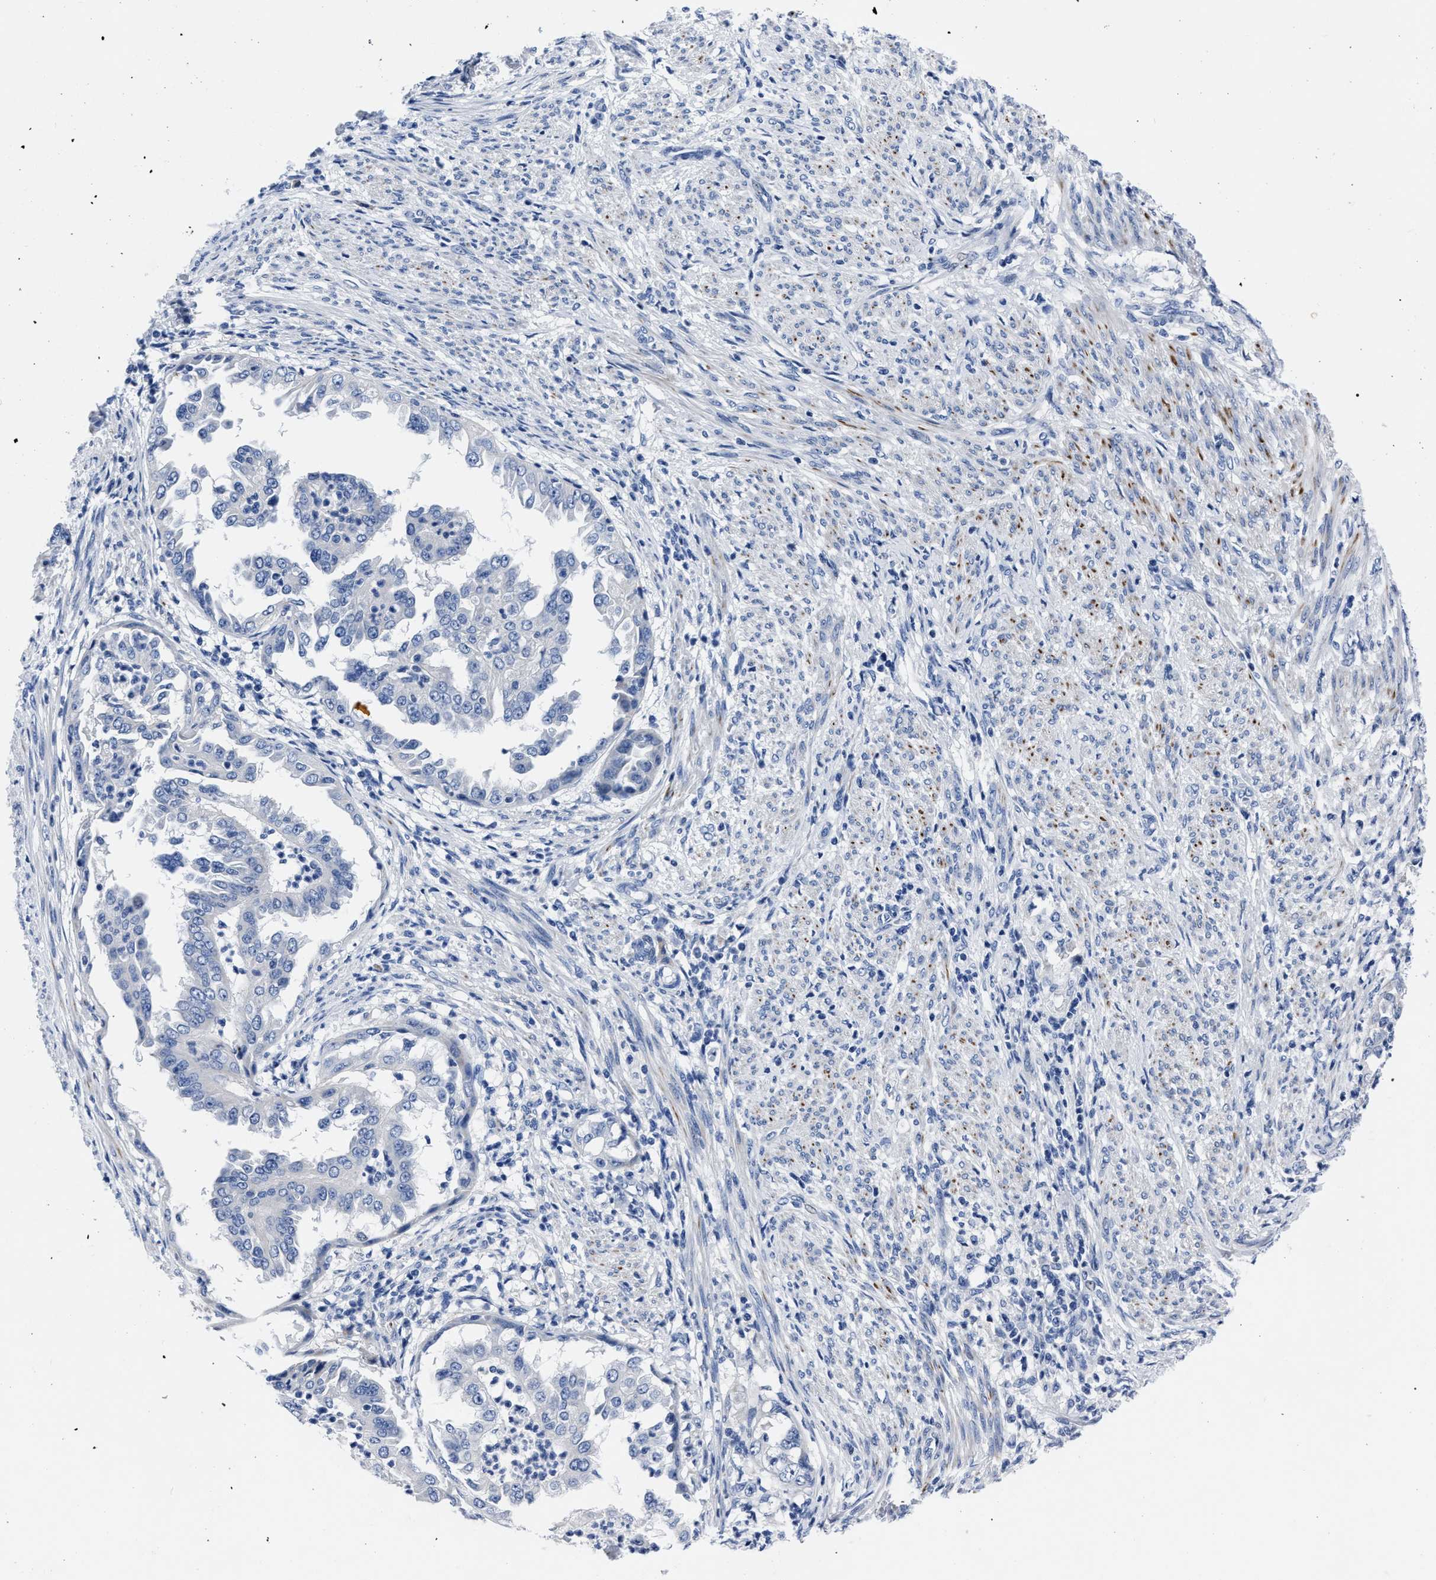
{"staining": {"intensity": "negative", "quantity": "none", "location": "none"}, "tissue": "endometrial cancer", "cell_type": "Tumor cells", "image_type": "cancer", "snomed": [{"axis": "morphology", "description": "Adenocarcinoma, NOS"}, {"axis": "topography", "description": "Endometrium"}], "caption": "The IHC image has no significant expression in tumor cells of endometrial adenocarcinoma tissue.", "gene": "MOV10L1", "patient": {"sex": "female", "age": 85}}